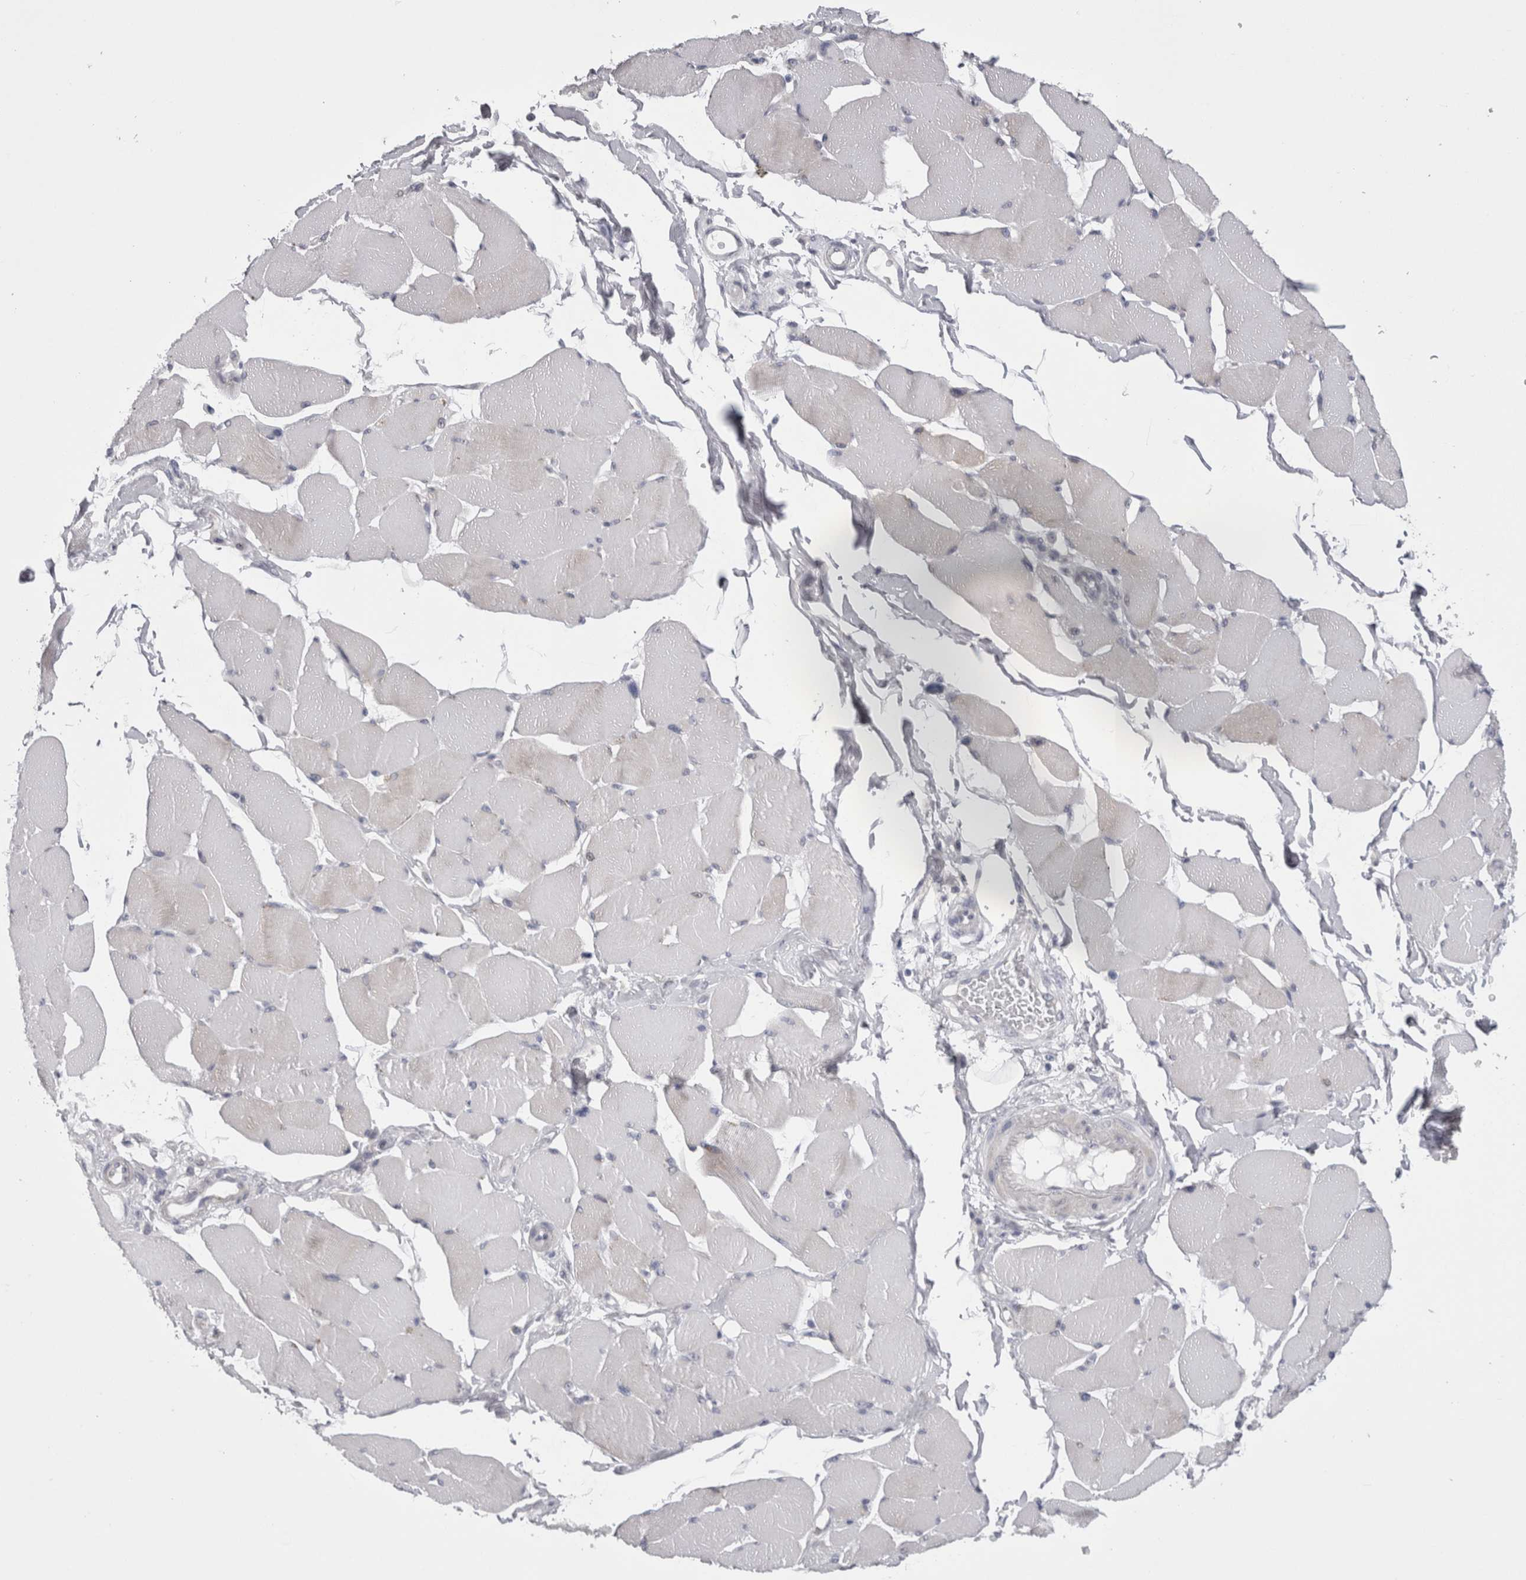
{"staining": {"intensity": "negative", "quantity": "none", "location": "none"}, "tissue": "skeletal muscle", "cell_type": "Myocytes", "image_type": "normal", "snomed": [{"axis": "morphology", "description": "Normal tissue, NOS"}, {"axis": "topography", "description": "Skin"}, {"axis": "topography", "description": "Skeletal muscle"}], "caption": "IHC photomicrograph of unremarkable skeletal muscle: skeletal muscle stained with DAB (3,3'-diaminobenzidine) reveals no significant protein expression in myocytes. (Immunohistochemistry, brightfield microscopy, high magnification).", "gene": "PWP2", "patient": {"sex": "male", "age": 83}}